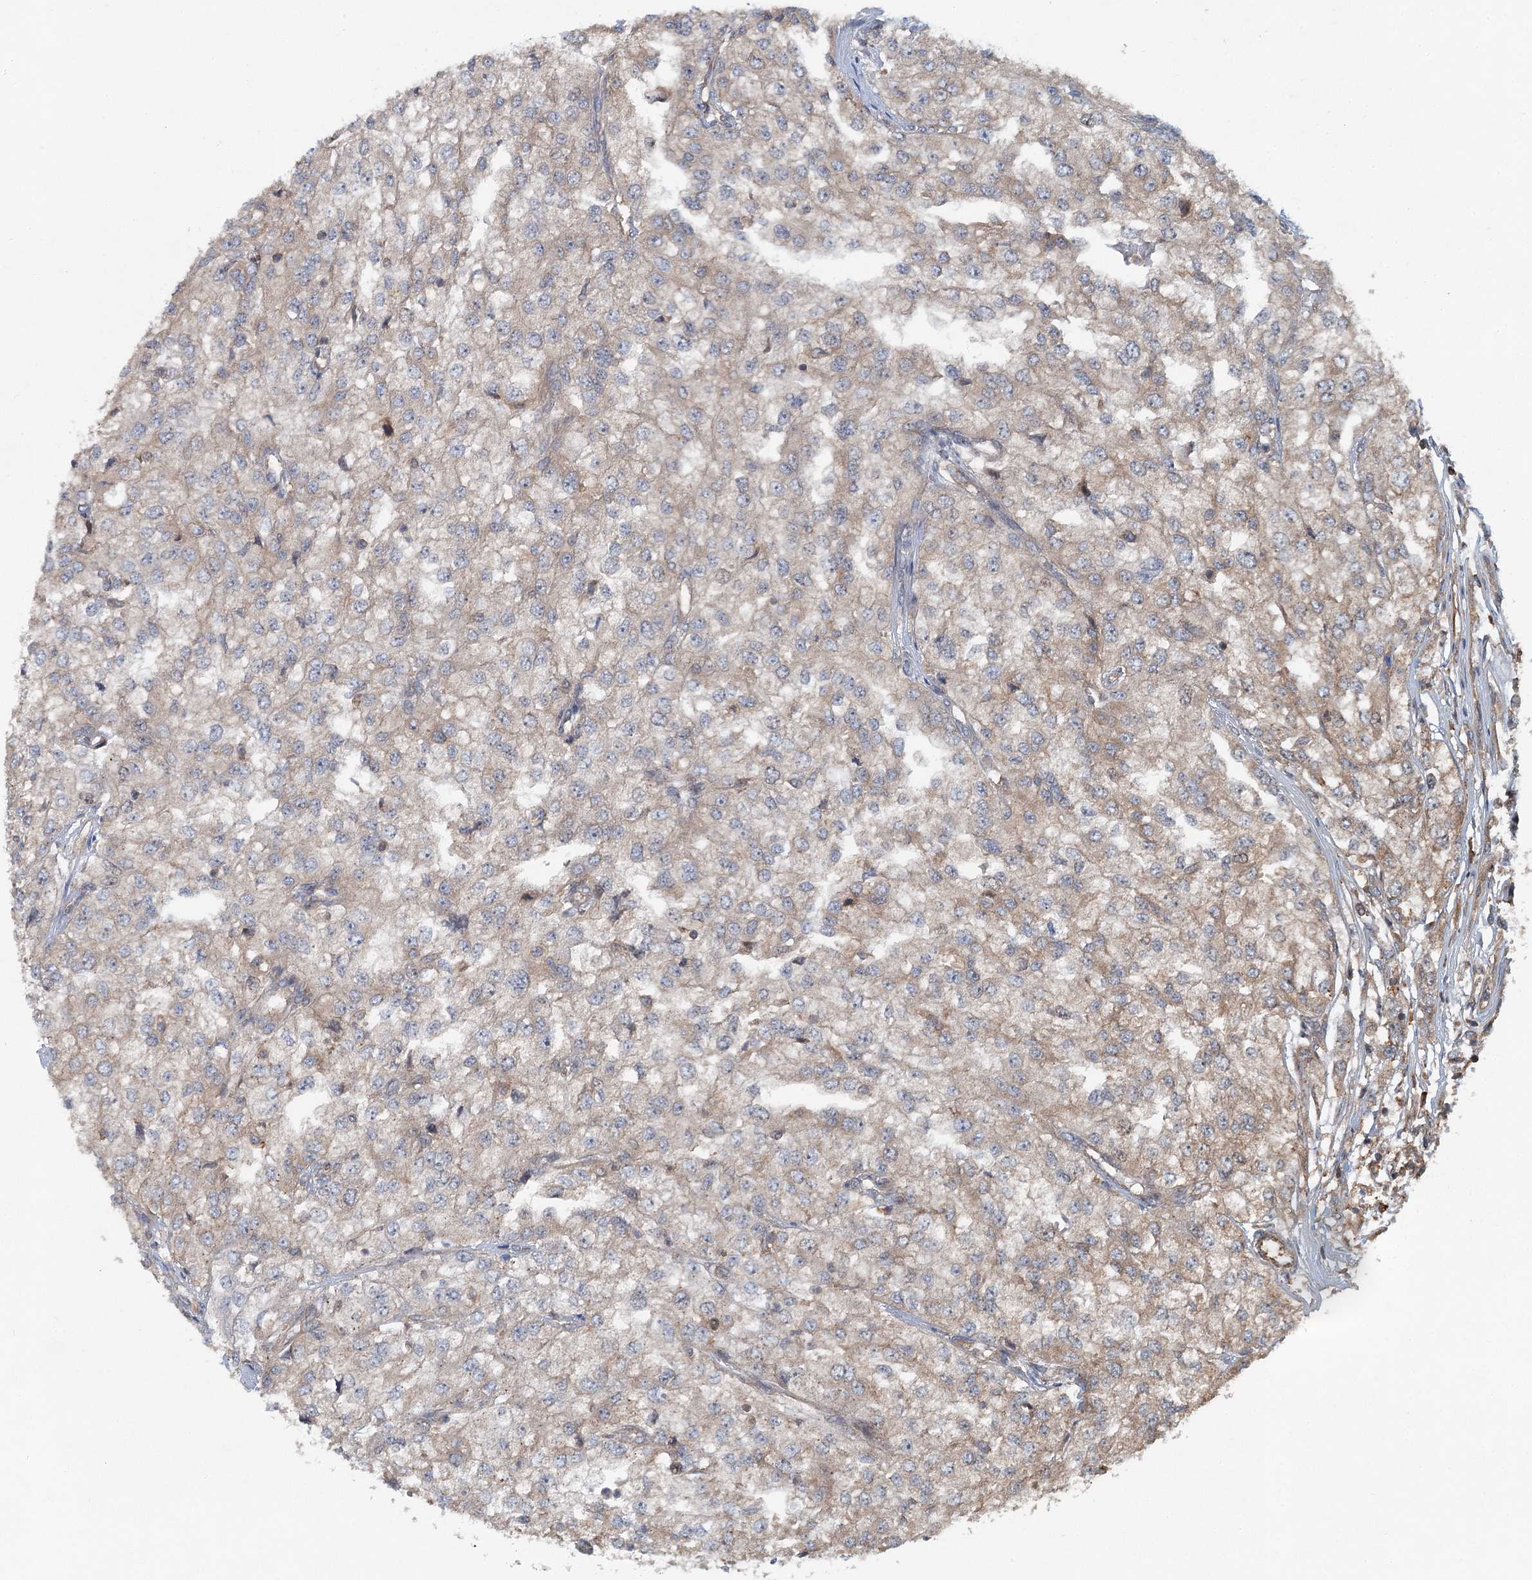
{"staining": {"intensity": "weak", "quantity": "<25%", "location": "cytoplasmic/membranous"}, "tissue": "renal cancer", "cell_type": "Tumor cells", "image_type": "cancer", "snomed": [{"axis": "morphology", "description": "Adenocarcinoma, NOS"}, {"axis": "topography", "description": "Kidney"}], "caption": "Immunohistochemistry (IHC) micrograph of human renal adenocarcinoma stained for a protein (brown), which reveals no positivity in tumor cells.", "gene": "ZNF527", "patient": {"sex": "female", "age": 54}}